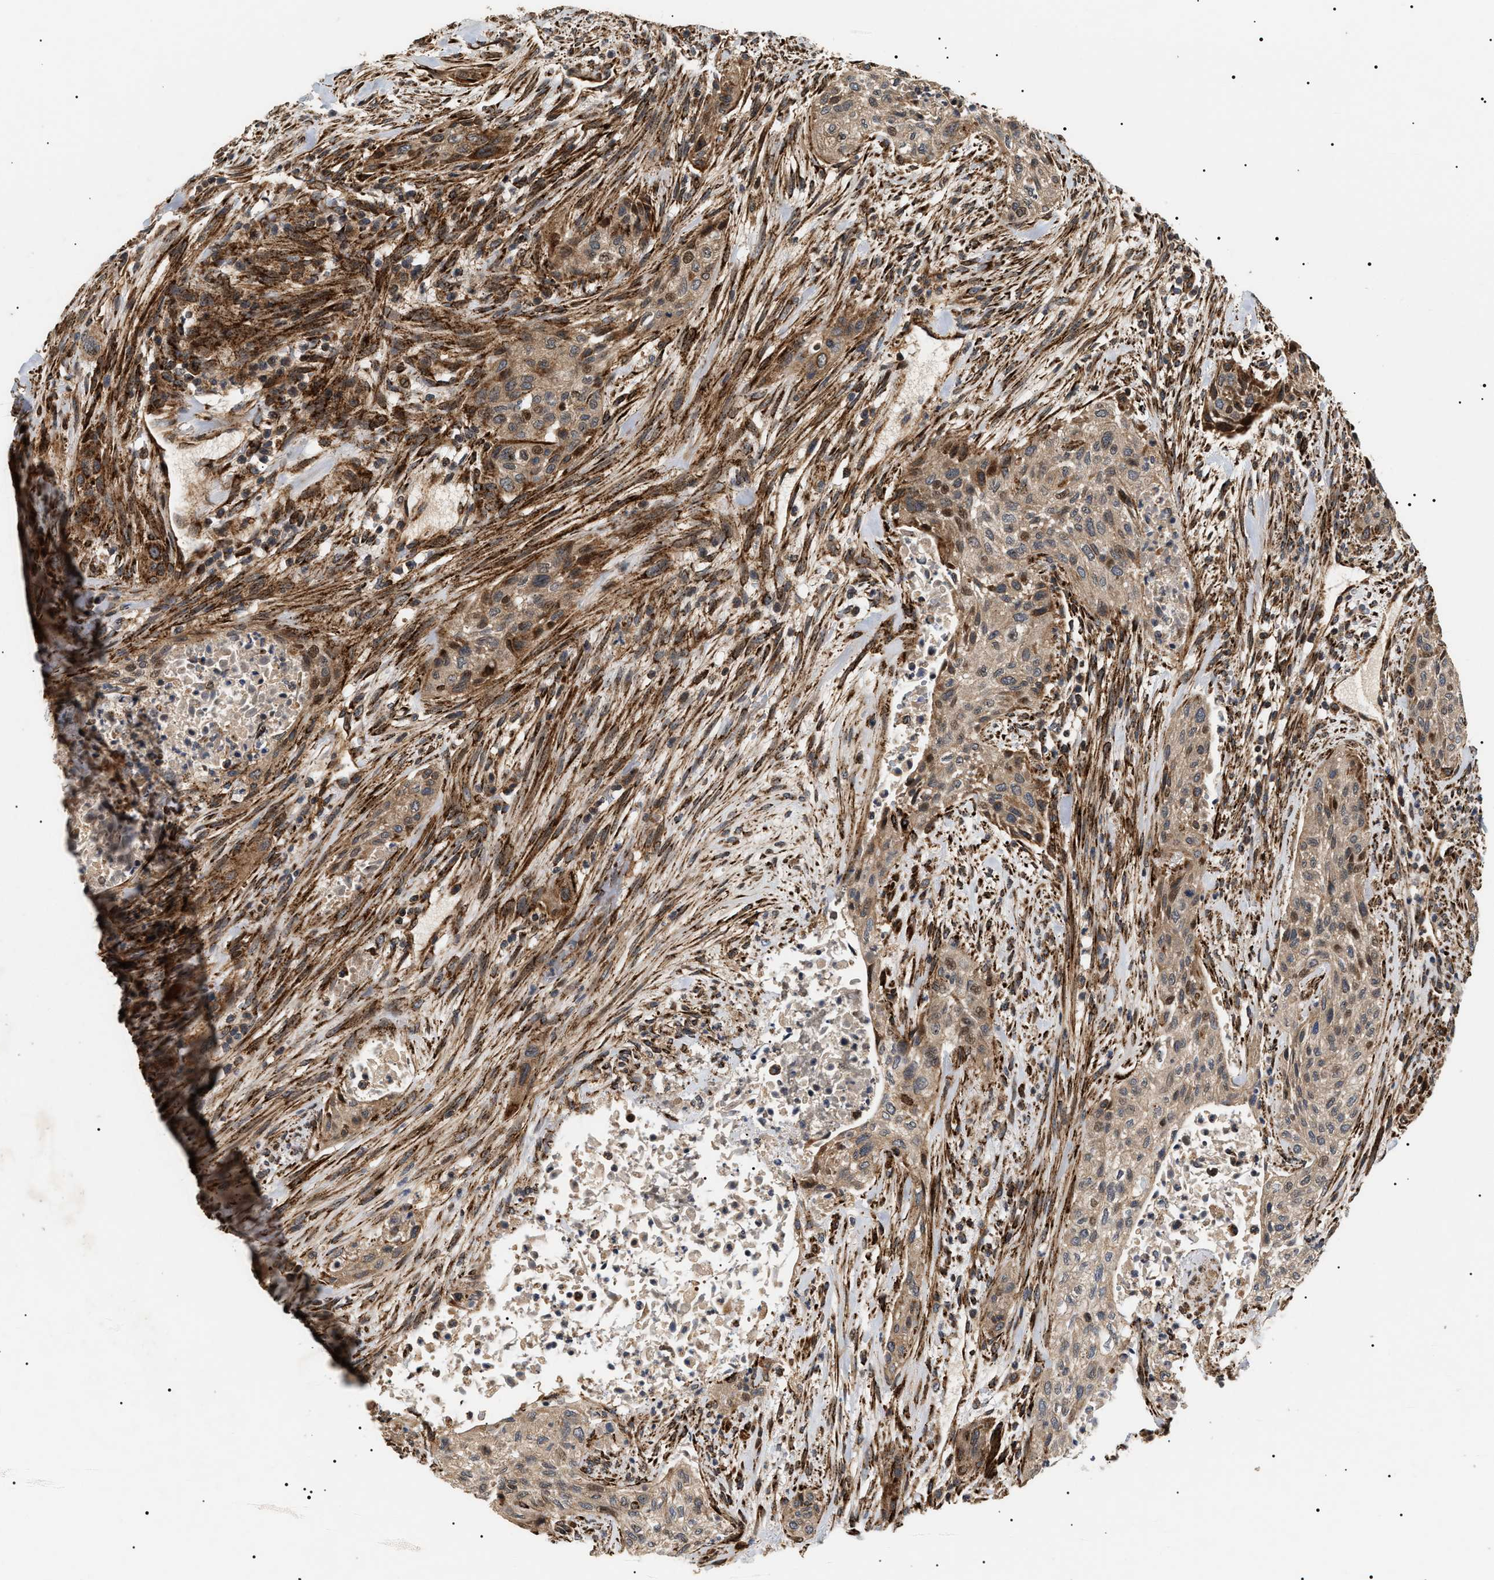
{"staining": {"intensity": "weak", "quantity": ">75%", "location": "cytoplasmic/membranous,nuclear"}, "tissue": "urothelial cancer", "cell_type": "Tumor cells", "image_type": "cancer", "snomed": [{"axis": "morphology", "description": "Urothelial carcinoma, Low grade"}, {"axis": "morphology", "description": "Urothelial carcinoma, High grade"}, {"axis": "topography", "description": "Urinary bladder"}], "caption": "IHC (DAB) staining of urothelial cancer displays weak cytoplasmic/membranous and nuclear protein expression in approximately >75% of tumor cells.", "gene": "ZBTB26", "patient": {"sex": "male", "age": 35}}